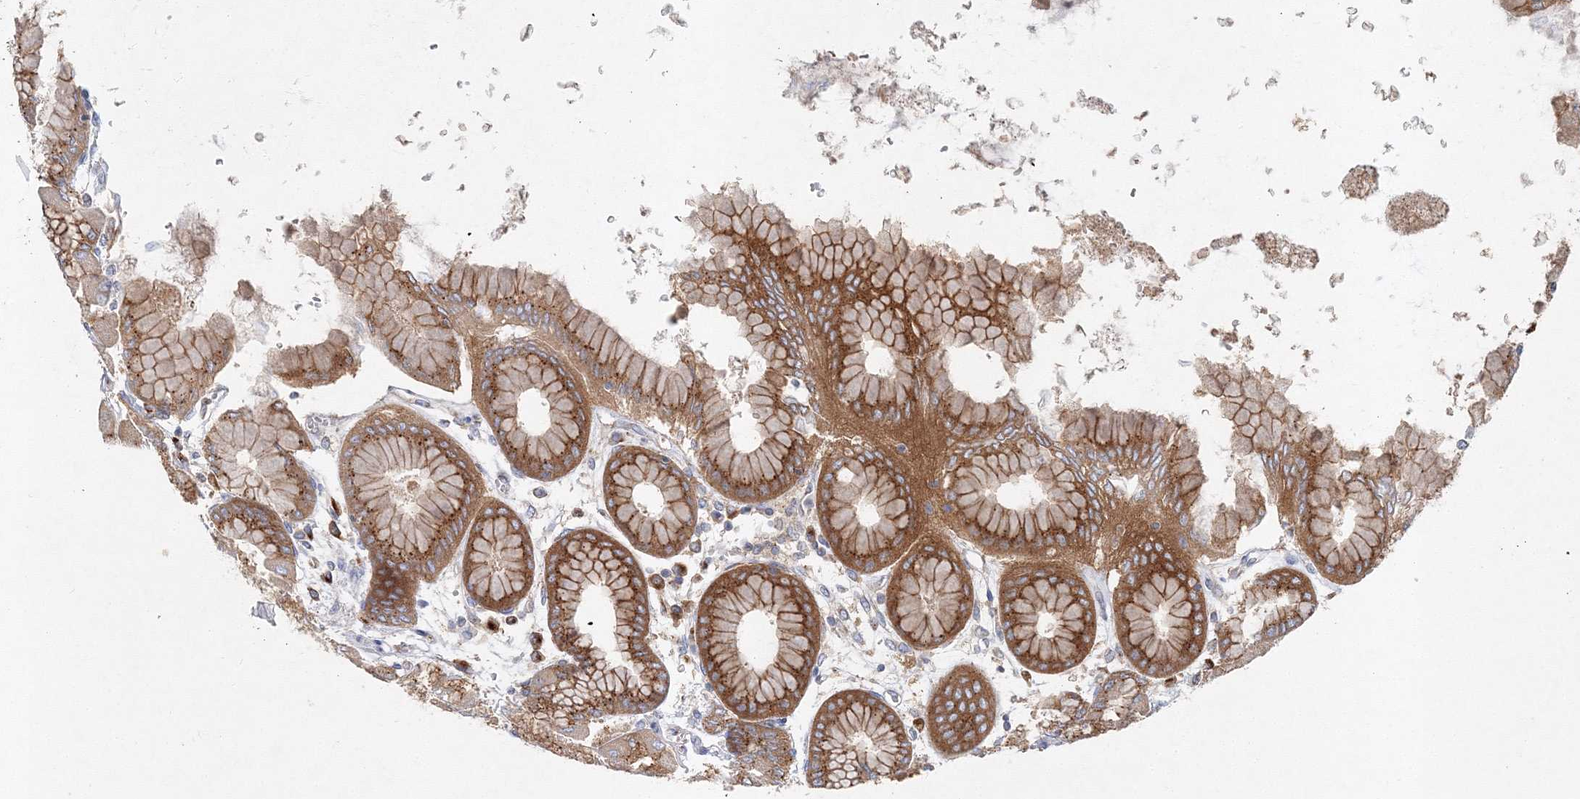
{"staining": {"intensity": "strong", "quantity": ">75%", "location": "cytoplasmic/membranous"}, "tissue": "stomach", "cell_type": "Glandular cells", "image_type": "normal", "snomed": [{"axis": "morphology", "description": "Normal tissue, NOS"}, {"axis": "topography", "description": "Stomach, upper"}], "caption": "High-magnification brightfield microscopy of benign stomach stained with DAB (3,3'-diaminobenzidine) (brown) and counterstained with hematoxylin (blue). glandular cells exhibit strong cytoplasmic/membranous expression is appreciated in approximately>75% of cells. The staining is performed using DAB (3,3'-diaminobenzidine) brown chromogen to label protein expression. The nuclei are counter-stained blue using hematoxylin.", "gene": "SEC23IP", "patient": {"sex": "female", "age": 56}}